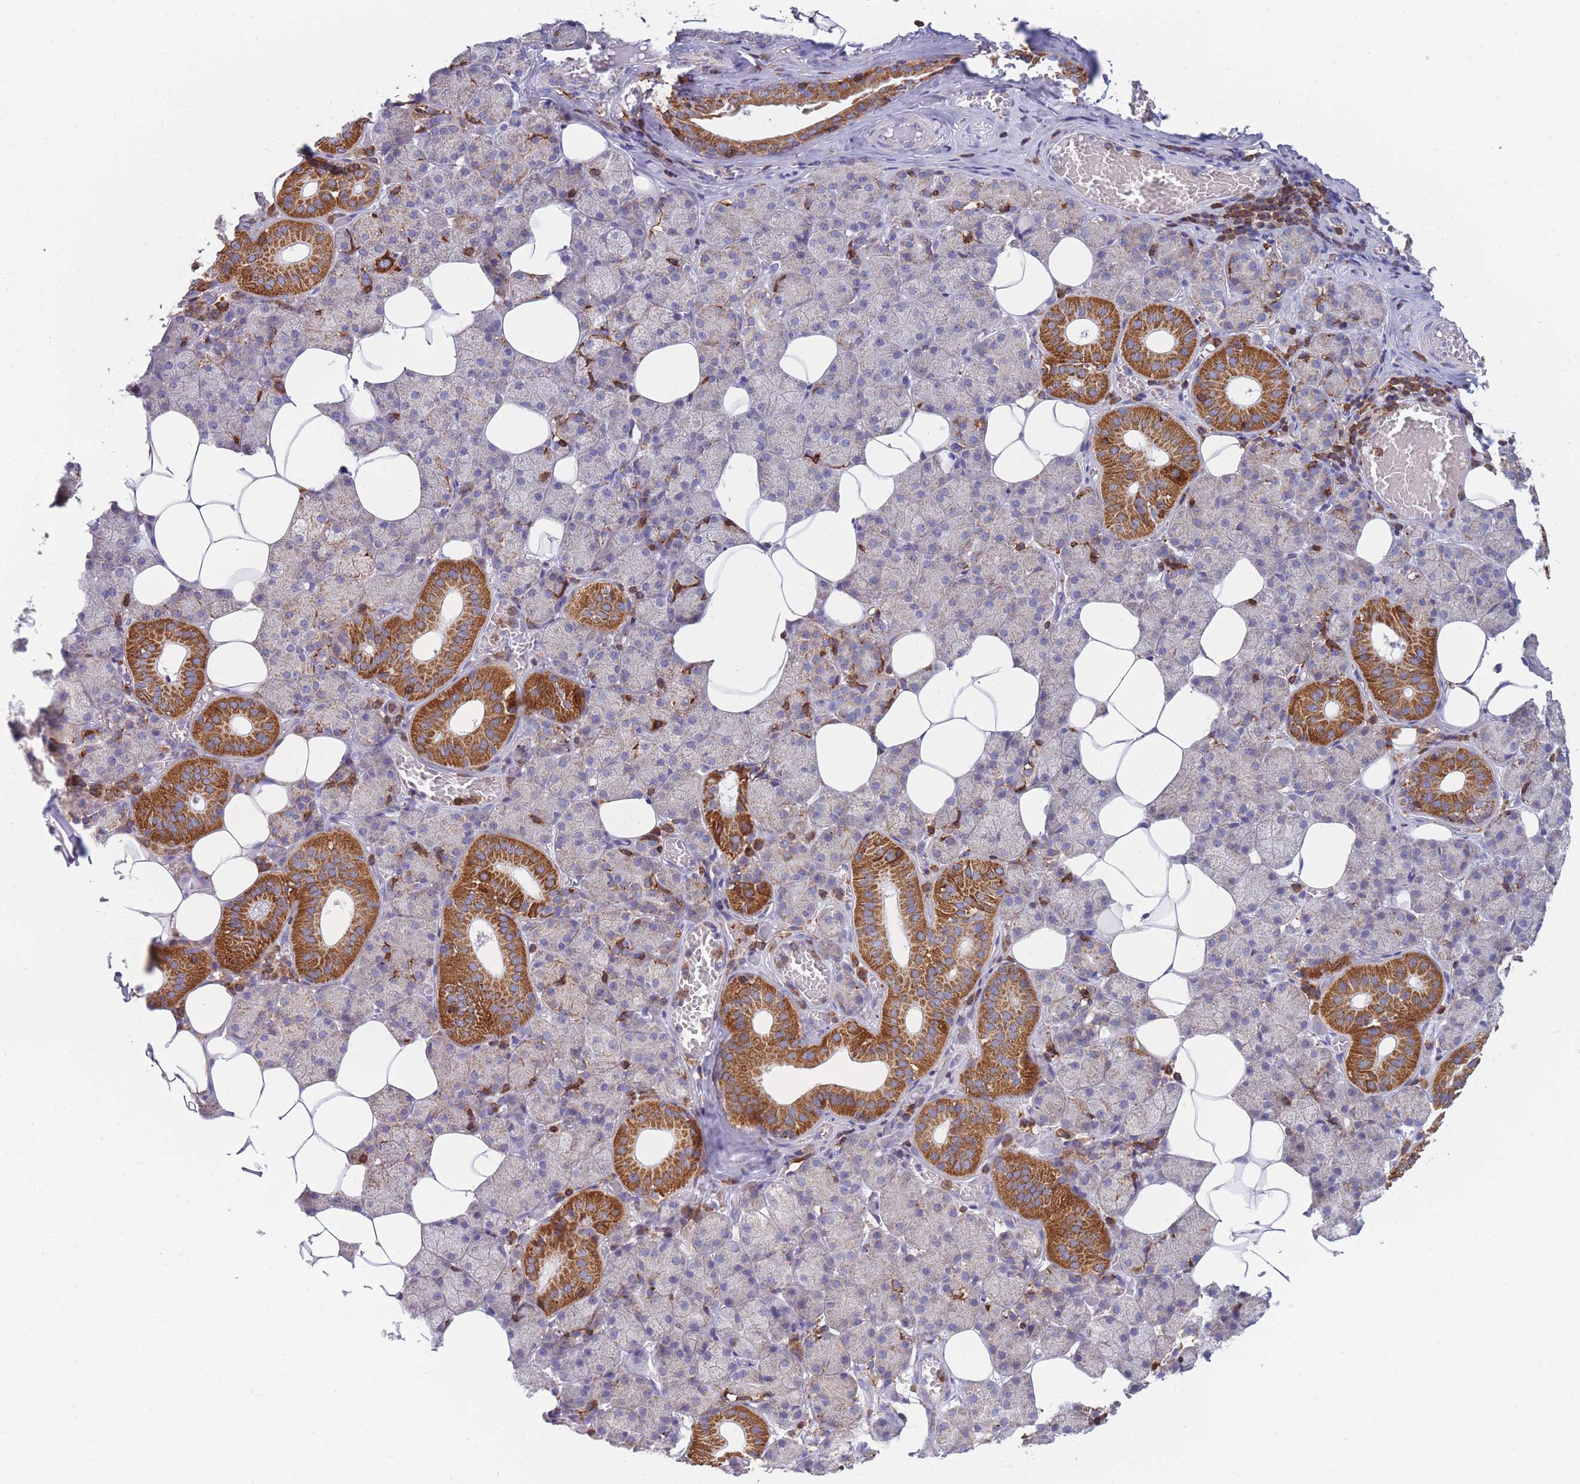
{"staining": {"intensity": "strong", "quantity": "25%-75%", "location": "cytoplasmic/membranous"}, "tissue": "salivary gland", "cell_type": "Glandular cells", "image_type": "normal", "snomed": [{"axis": "morphology", "description": "Normal tissue, NOS"}, {"axis": "topography", "description": "Salivary gland"}], "caption": "DAB (3,3'-diaminobenzidine) immunohistochemical staining of unremarkable salivary gland shows strong cytoplasmic/membranous protein staining in approximately 25%-75% of glandular cells.", "gene": "MRPL54", "patient": {"sex": "female", "age": 33}}